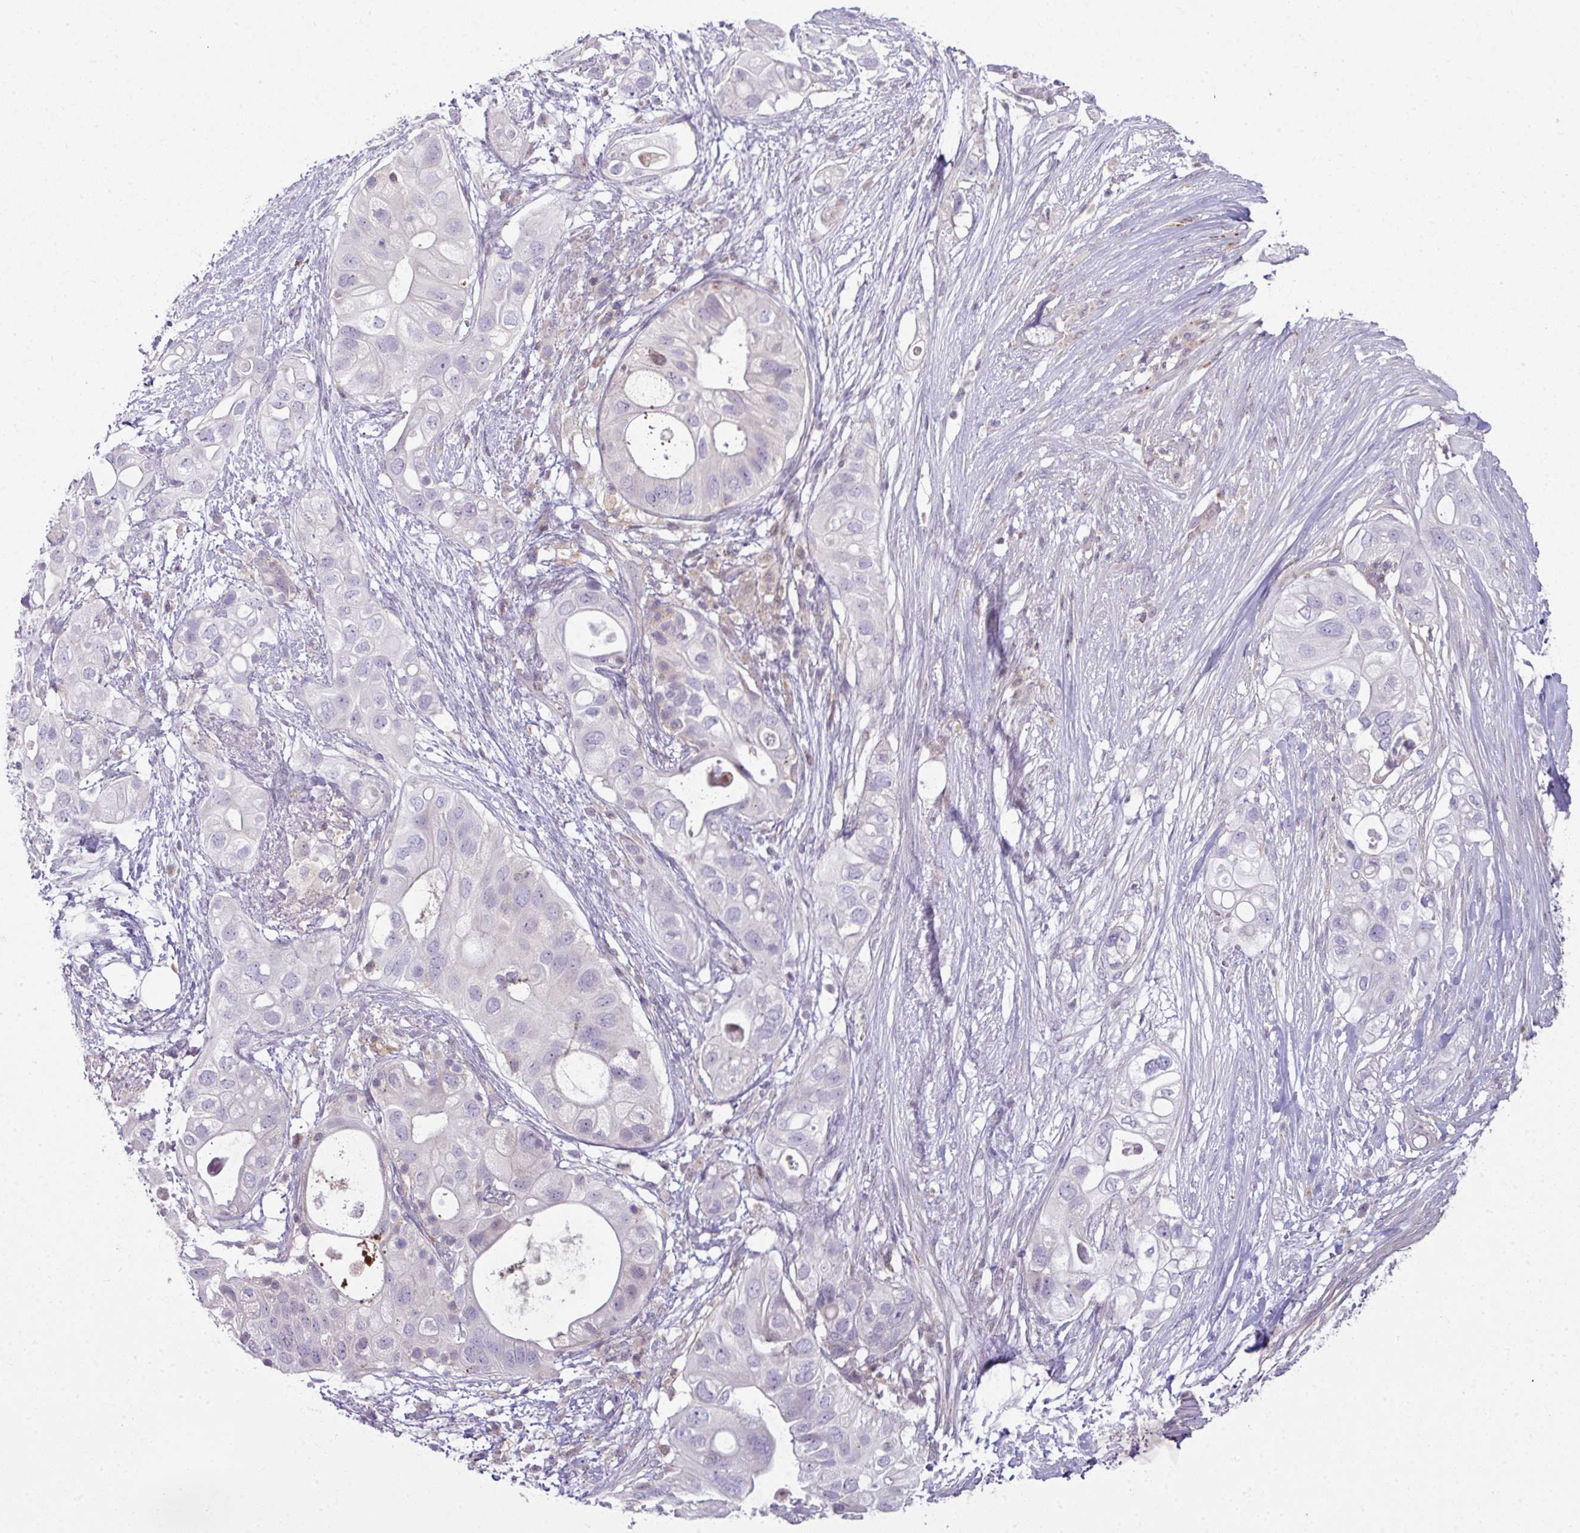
{"staining": {"intensity": "negative", "quantity": "none", "location": "none"}, "tissue": "pancreatic cancer", "cell_type": "Tumor cells", "image_type": "cancer", "snomed": [{"axis": "morphology", "description": "Adenocarcinoma, NOS"}, {"axis": "topography", "description": "Pancreas"}], "caption": "DAB immunohistochemical staining of adenocarcinoma (pancreatic) demonstrates no significant positivity in tumor cells. (DAB (3,3'-diaminobenzidine) immunohistochemistry (IHC), high magnification).", "gene": "STAT5A", "patient": {"sex": "female", "age": 72}}